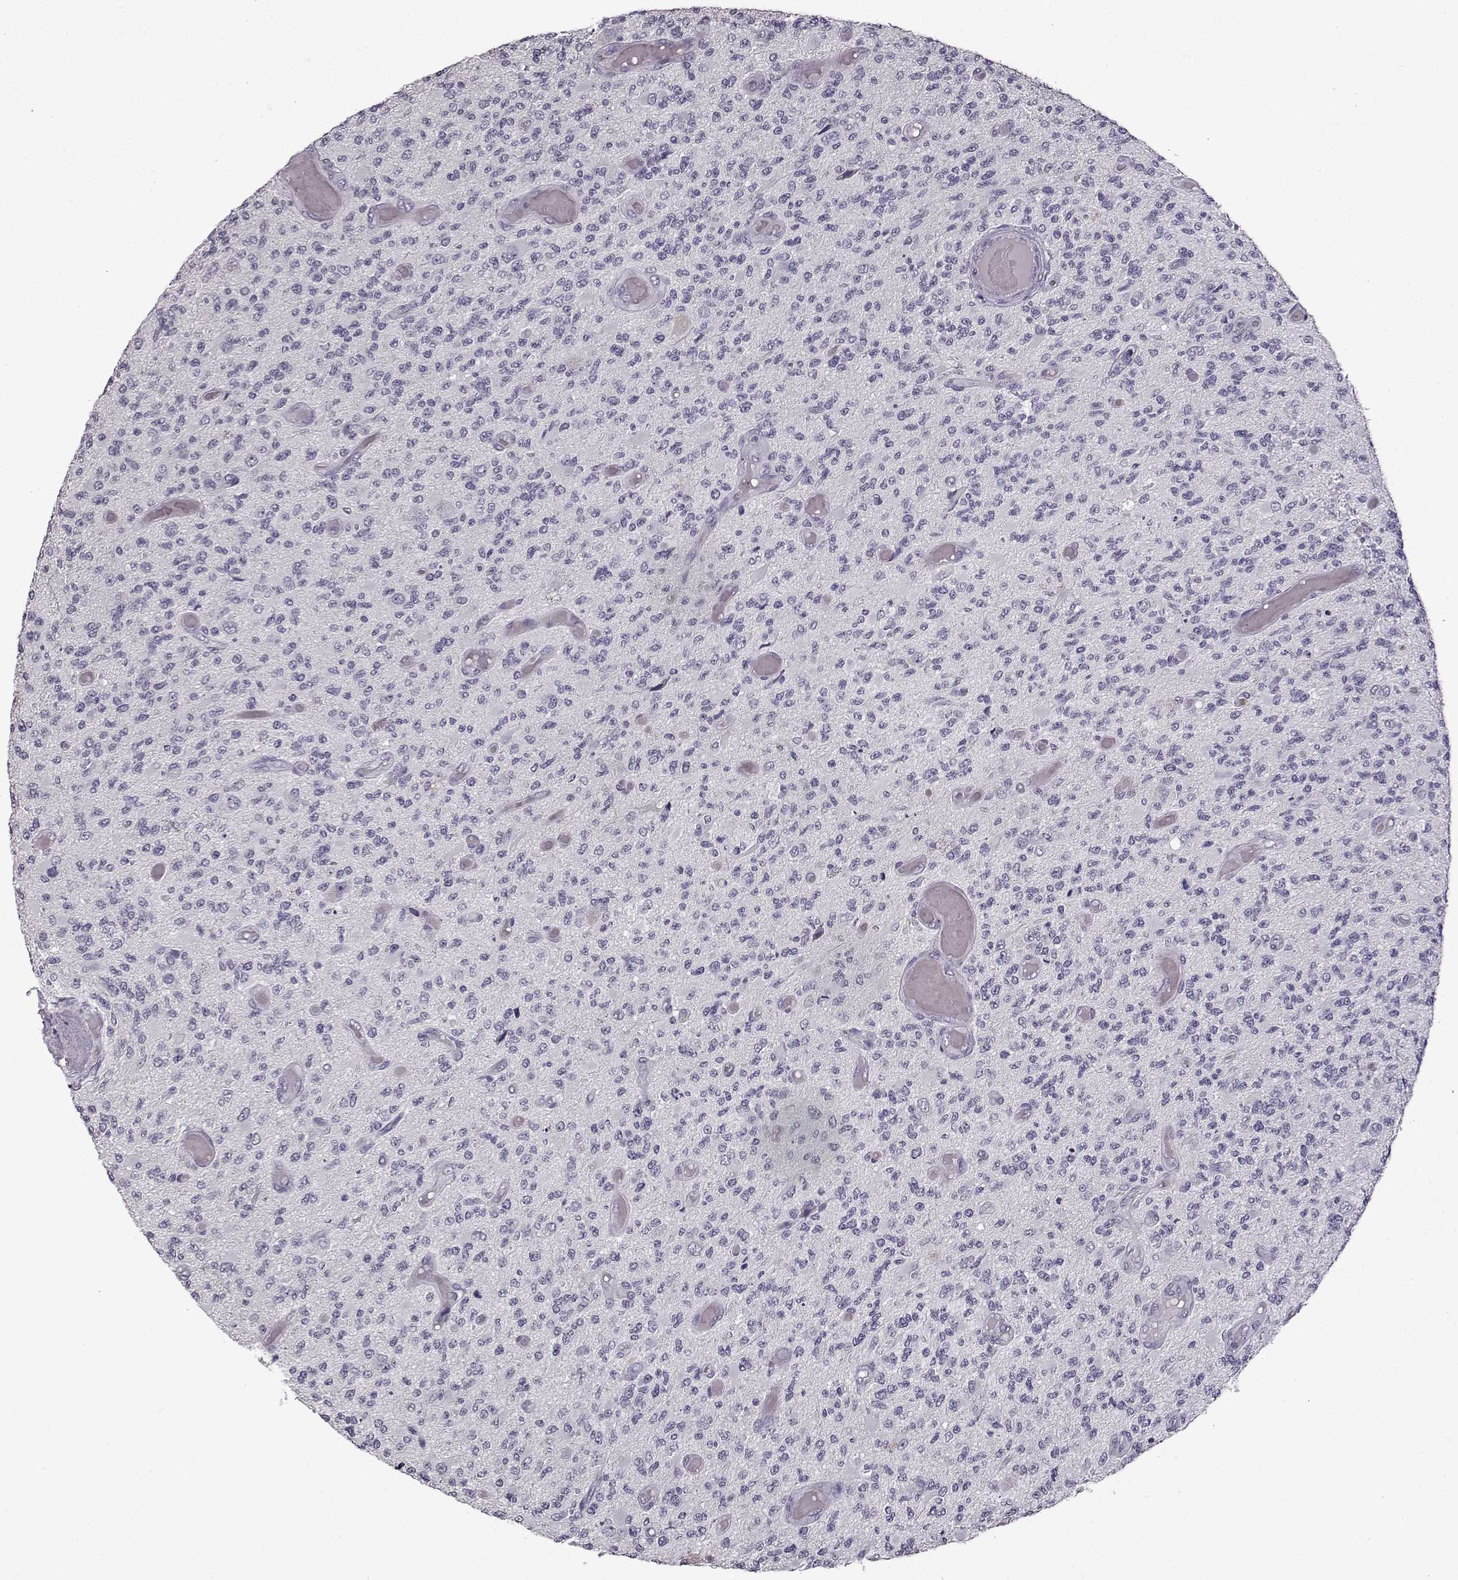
{"staining": {"intensity": "negative", "quantity": "none", "location": "none"}, "tissue": "glioma", "cell_type": "Tumor cells", "image_type": "cancer", "snomed": [{"axis": "morphology", "description": "Glioma, malignant, High grade"}, {"axis": "topography", "description": "Brain"}], "caption": "Tumor cells show no significant expression in glioma.", "gene": "FSHB", "patient": {"sex": "female", "age": 63}}